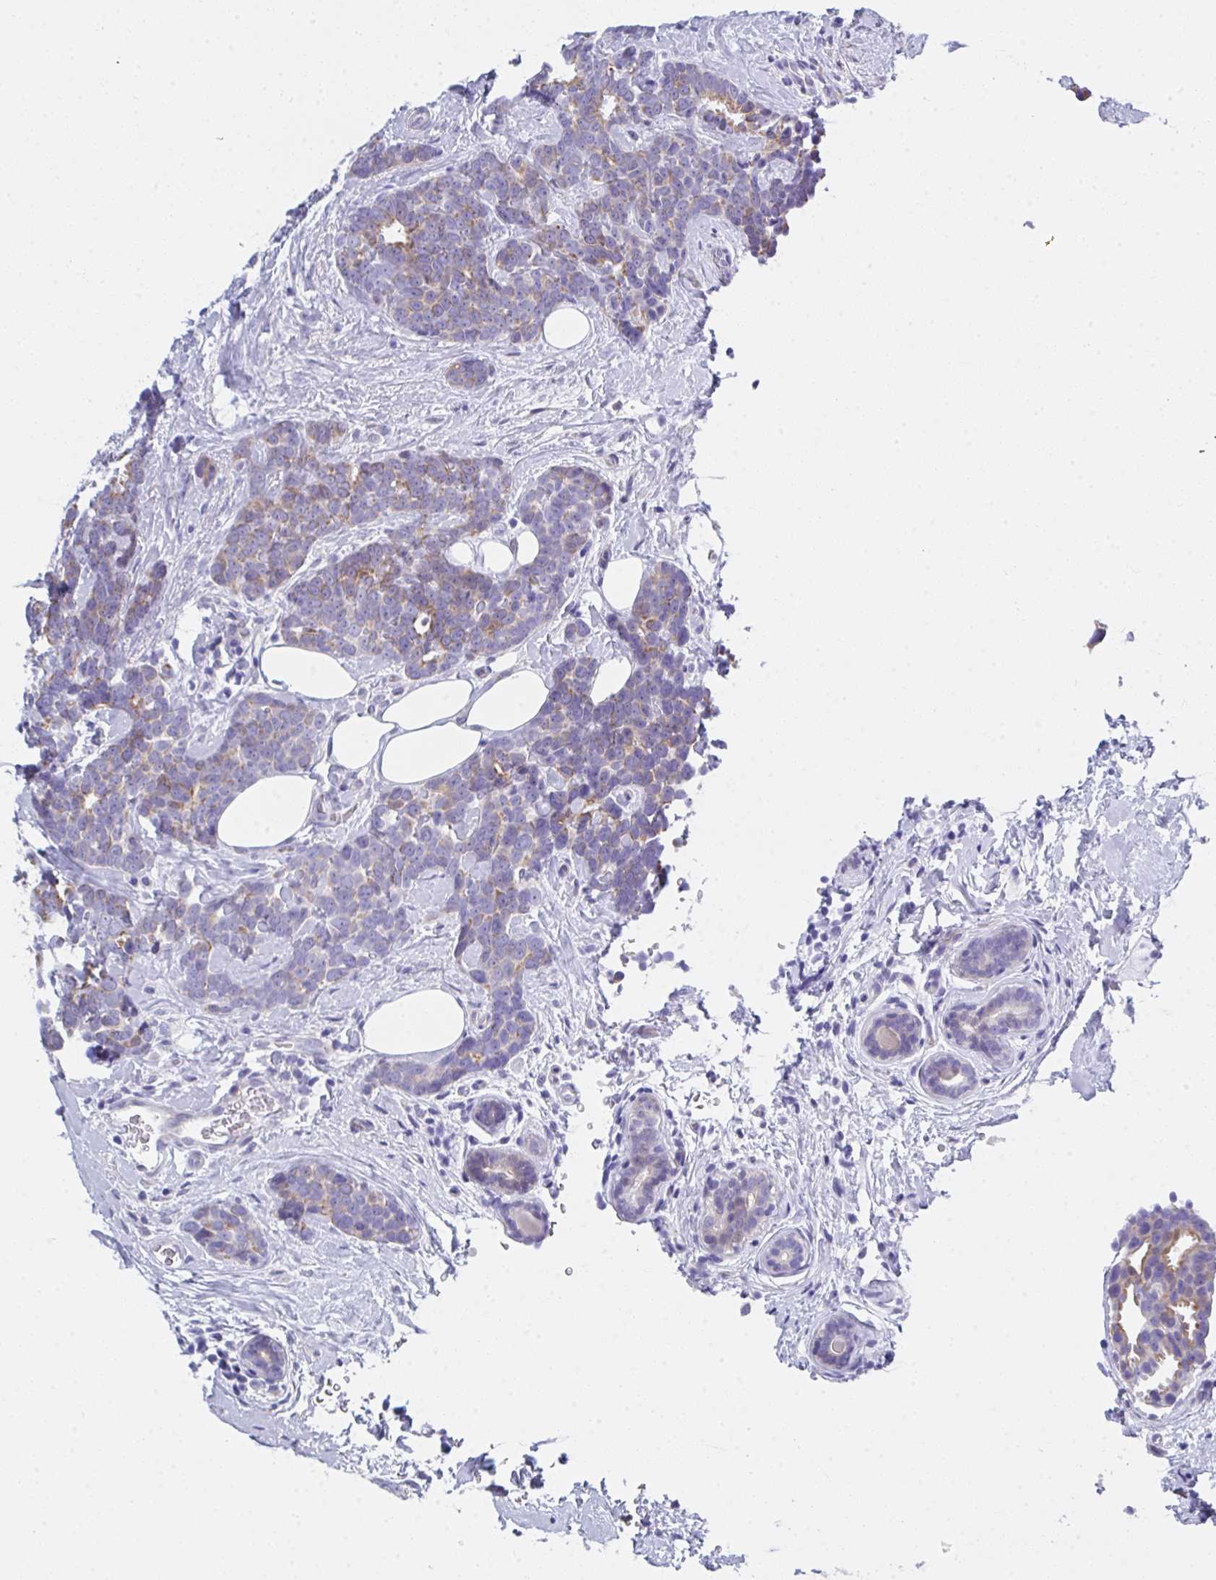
{"staining": {"intensity": "moderate", "quantity": "<25%", "location": "cytoplasmic/membranous"}, "tissue": "breast cancer", "cell_type": "Tumor cells", "image_type": "cancer", "snomed": [{"axis": "morphology", "description": "Duct carcinoma"}, {"axis": "topography", "description": "Breast"}], "caption": "A low amount of moderate cytoplasmic/membranous positivity is identified in approximately <25% of tumor cells in breast cancer (invasive ductal carcinoma) tissue.", "gene": "FBXO47", "patient": {"sex": "female", "age": 71}}